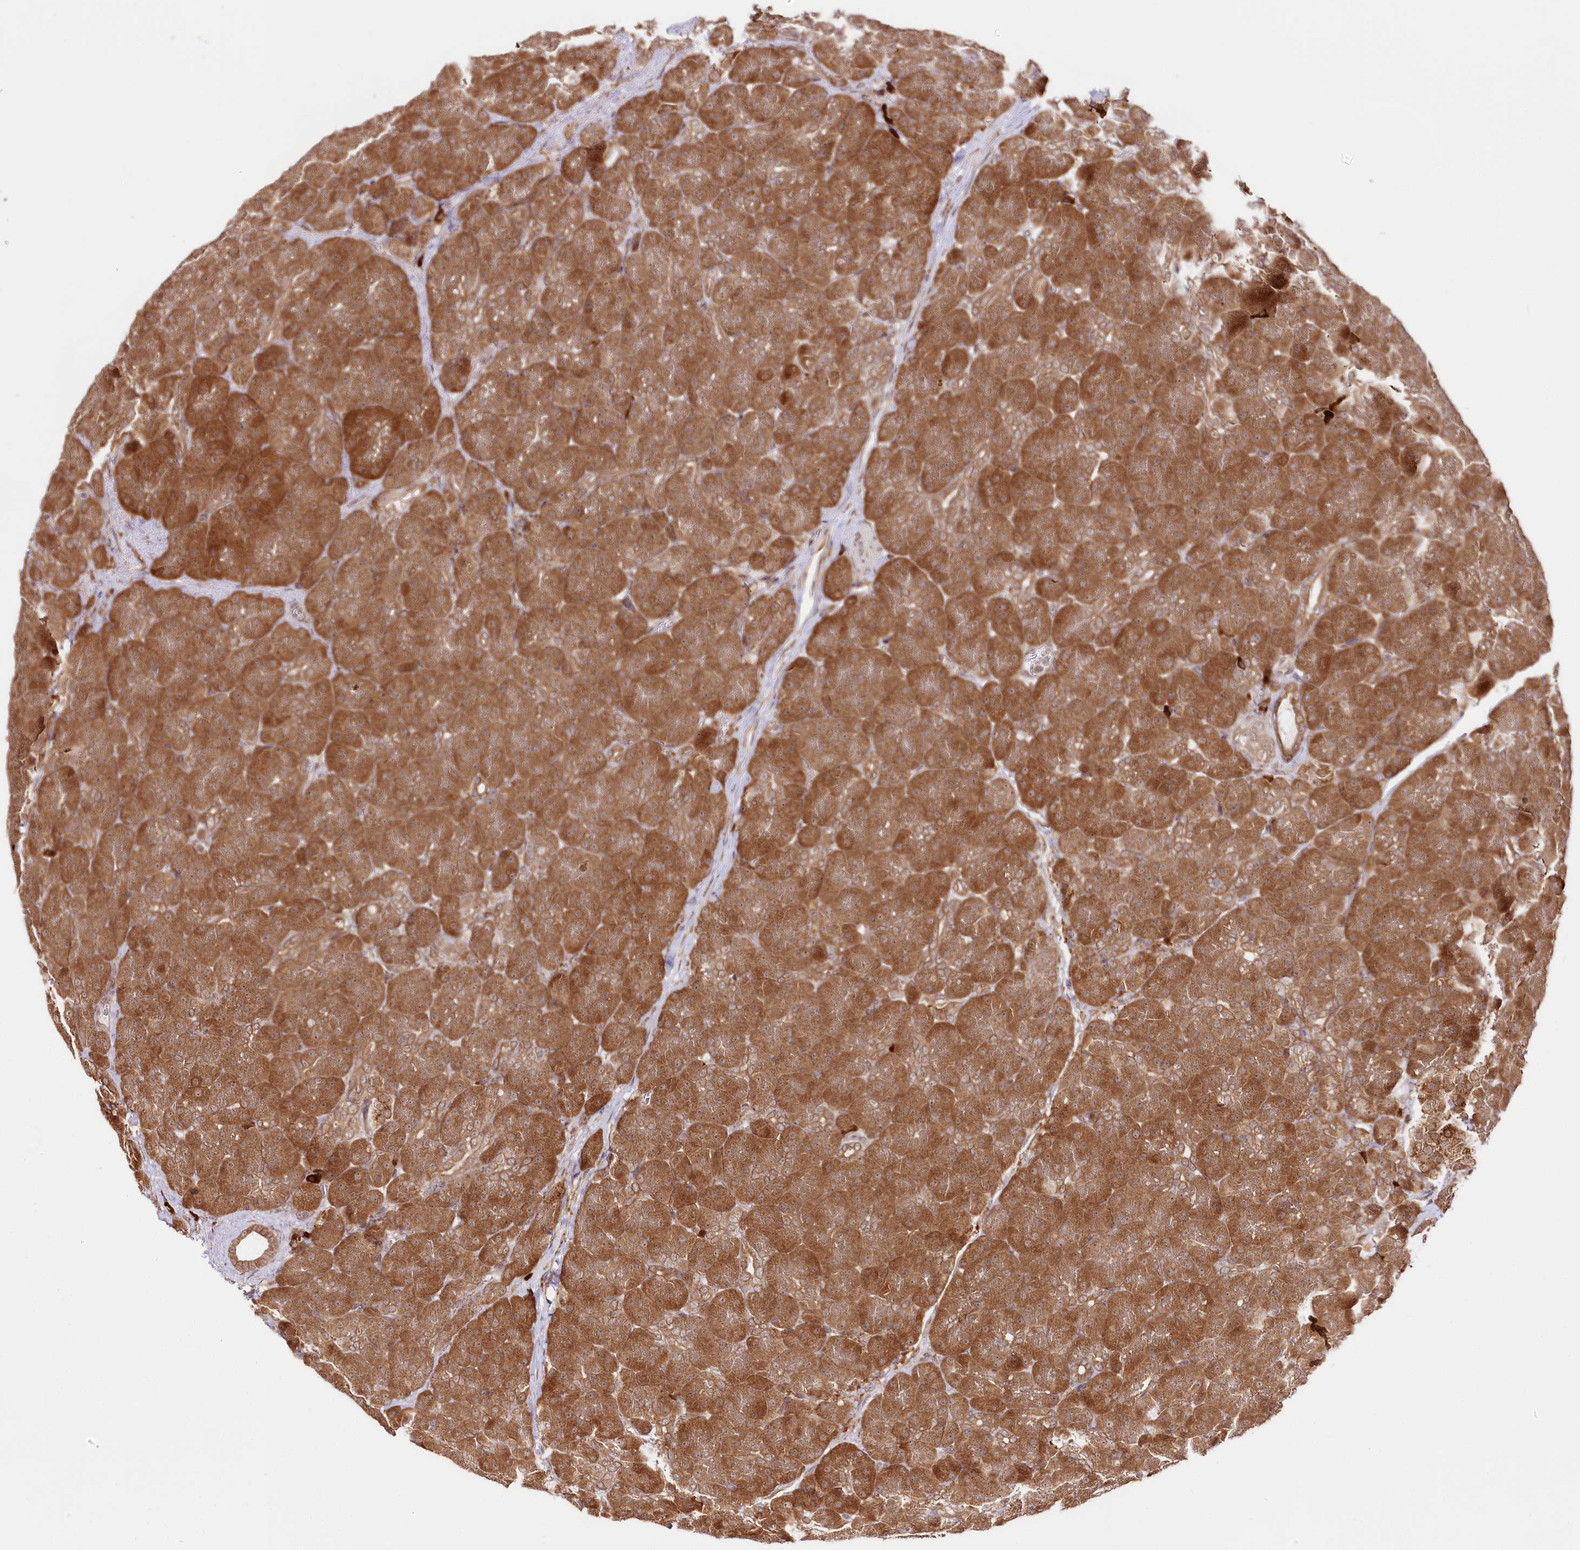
{"staining": {"intensity": "moderate", "quantity": ">75%", "location": "cytoplasmic/membranous"}, "tissue": "pancreas", "cell_type": "Exocrine glandular cells", "image_type": "normal", "snomed": [{"axis": "morphology", "description": "Normal tissue, NOS"}, {"axis": "topography", "description": "Pancreas"}], "caption": "Normal pancreas demonstrates moderate cytoplasmic/membranous staining in approximately >75% of exocrine glandular cells The staining was performed using DAB to visualize the protein expression in brown, while the nuclei were stained in blue with hematoxylin (Magnification: 20x)..", "gene": "CNPY2", "patient": {"sex": "male", "age": 66}}